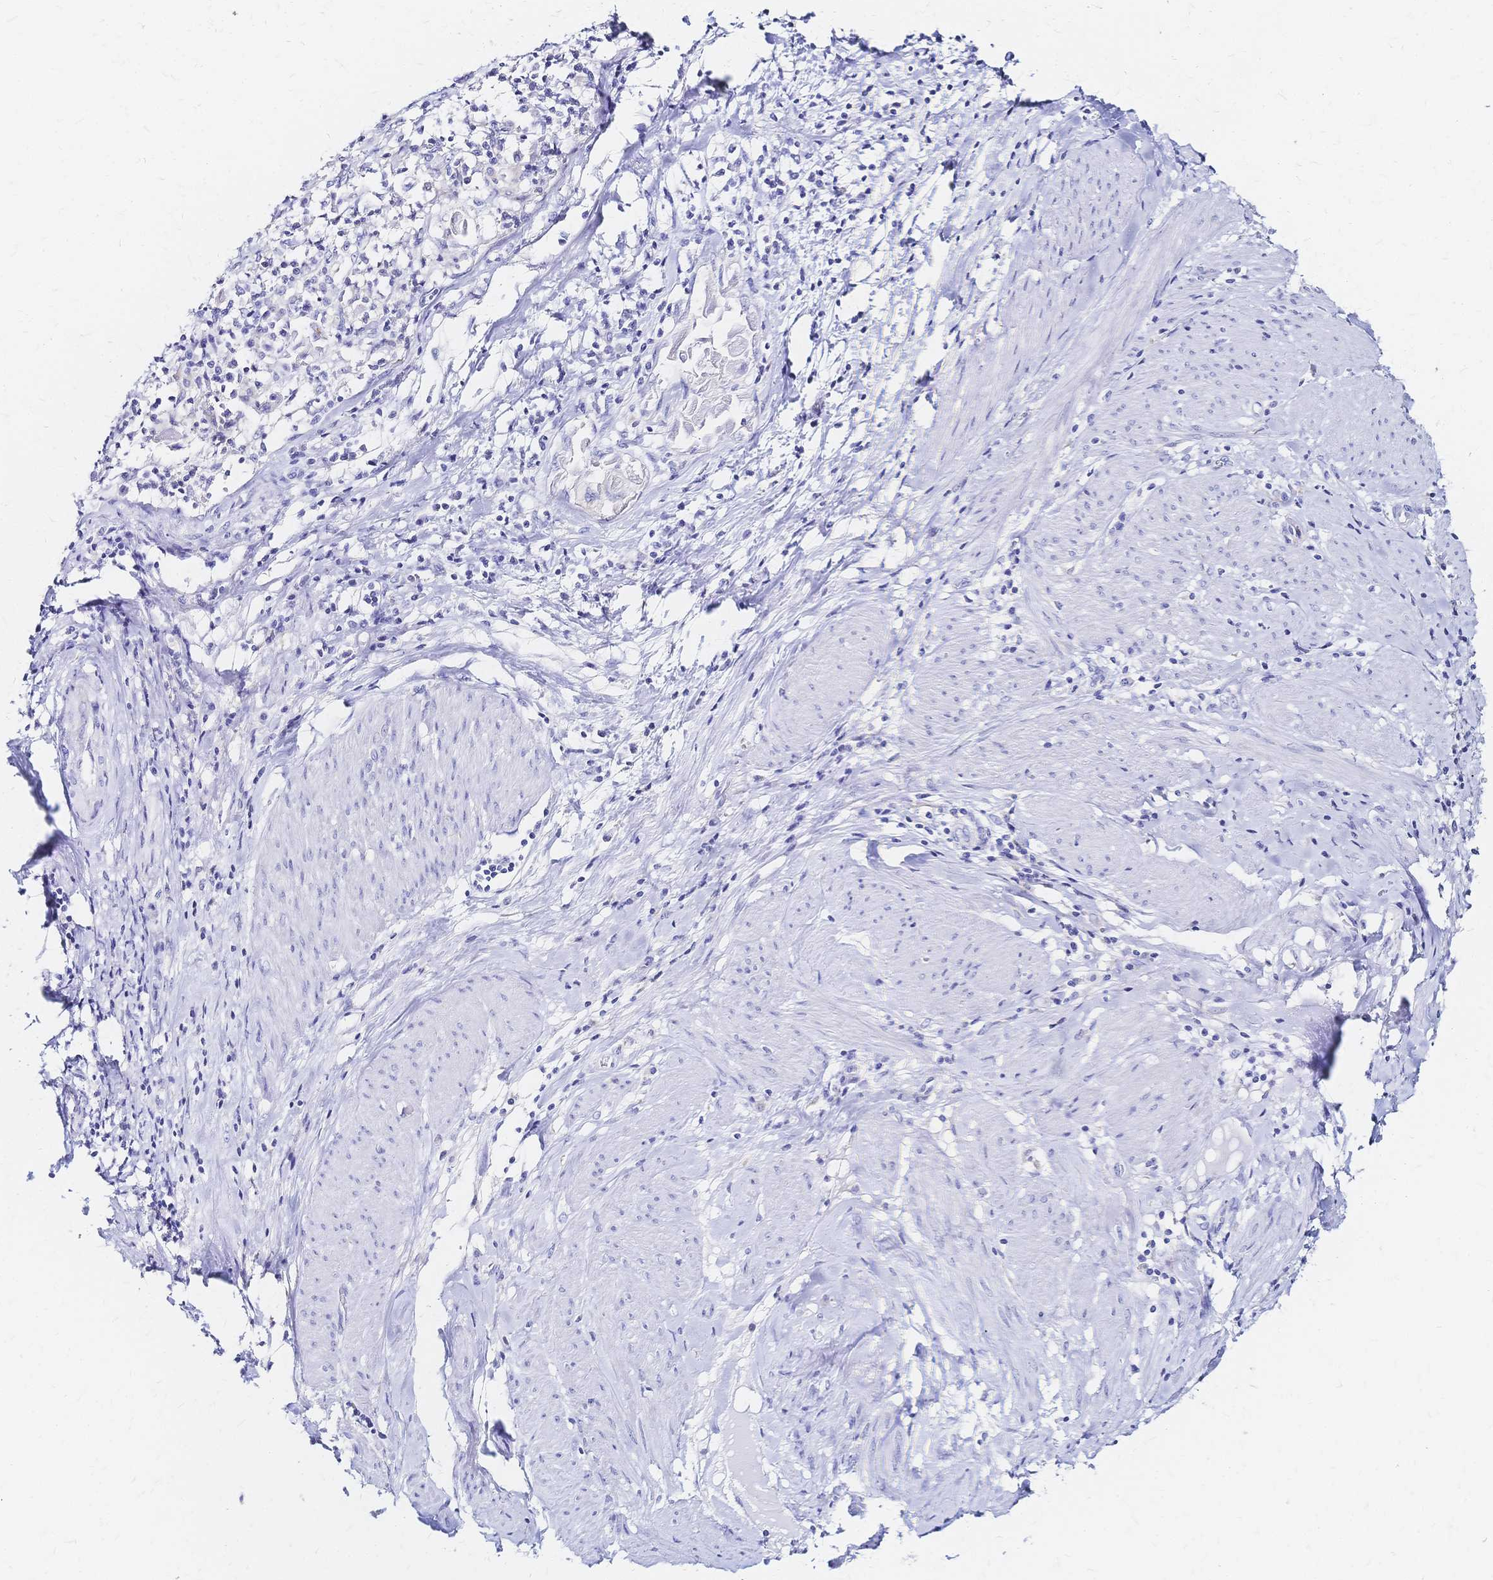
{"staining": {"intensity": "negative", "quantity": "none", "location": "none"}, "tissue": "cervical cancer", "cell_type": "Tumor cells", "image_type": "cancer", "snomed": [{"axis": "morphology", "description": "Squamous cell carcinoma, NOS"}, {"axis": "topography", "description": "Cervix"}], "caption": "Micrograph shows no protein staining in tumor cells of cervical cancer tissue. (Brightfield microscopy of DAB (3,3'-diaminobenzidine) immunohistochemistry at high magnification).", "gene": "SLC5A1", "patient": {"sex": "female", "age": 65}}